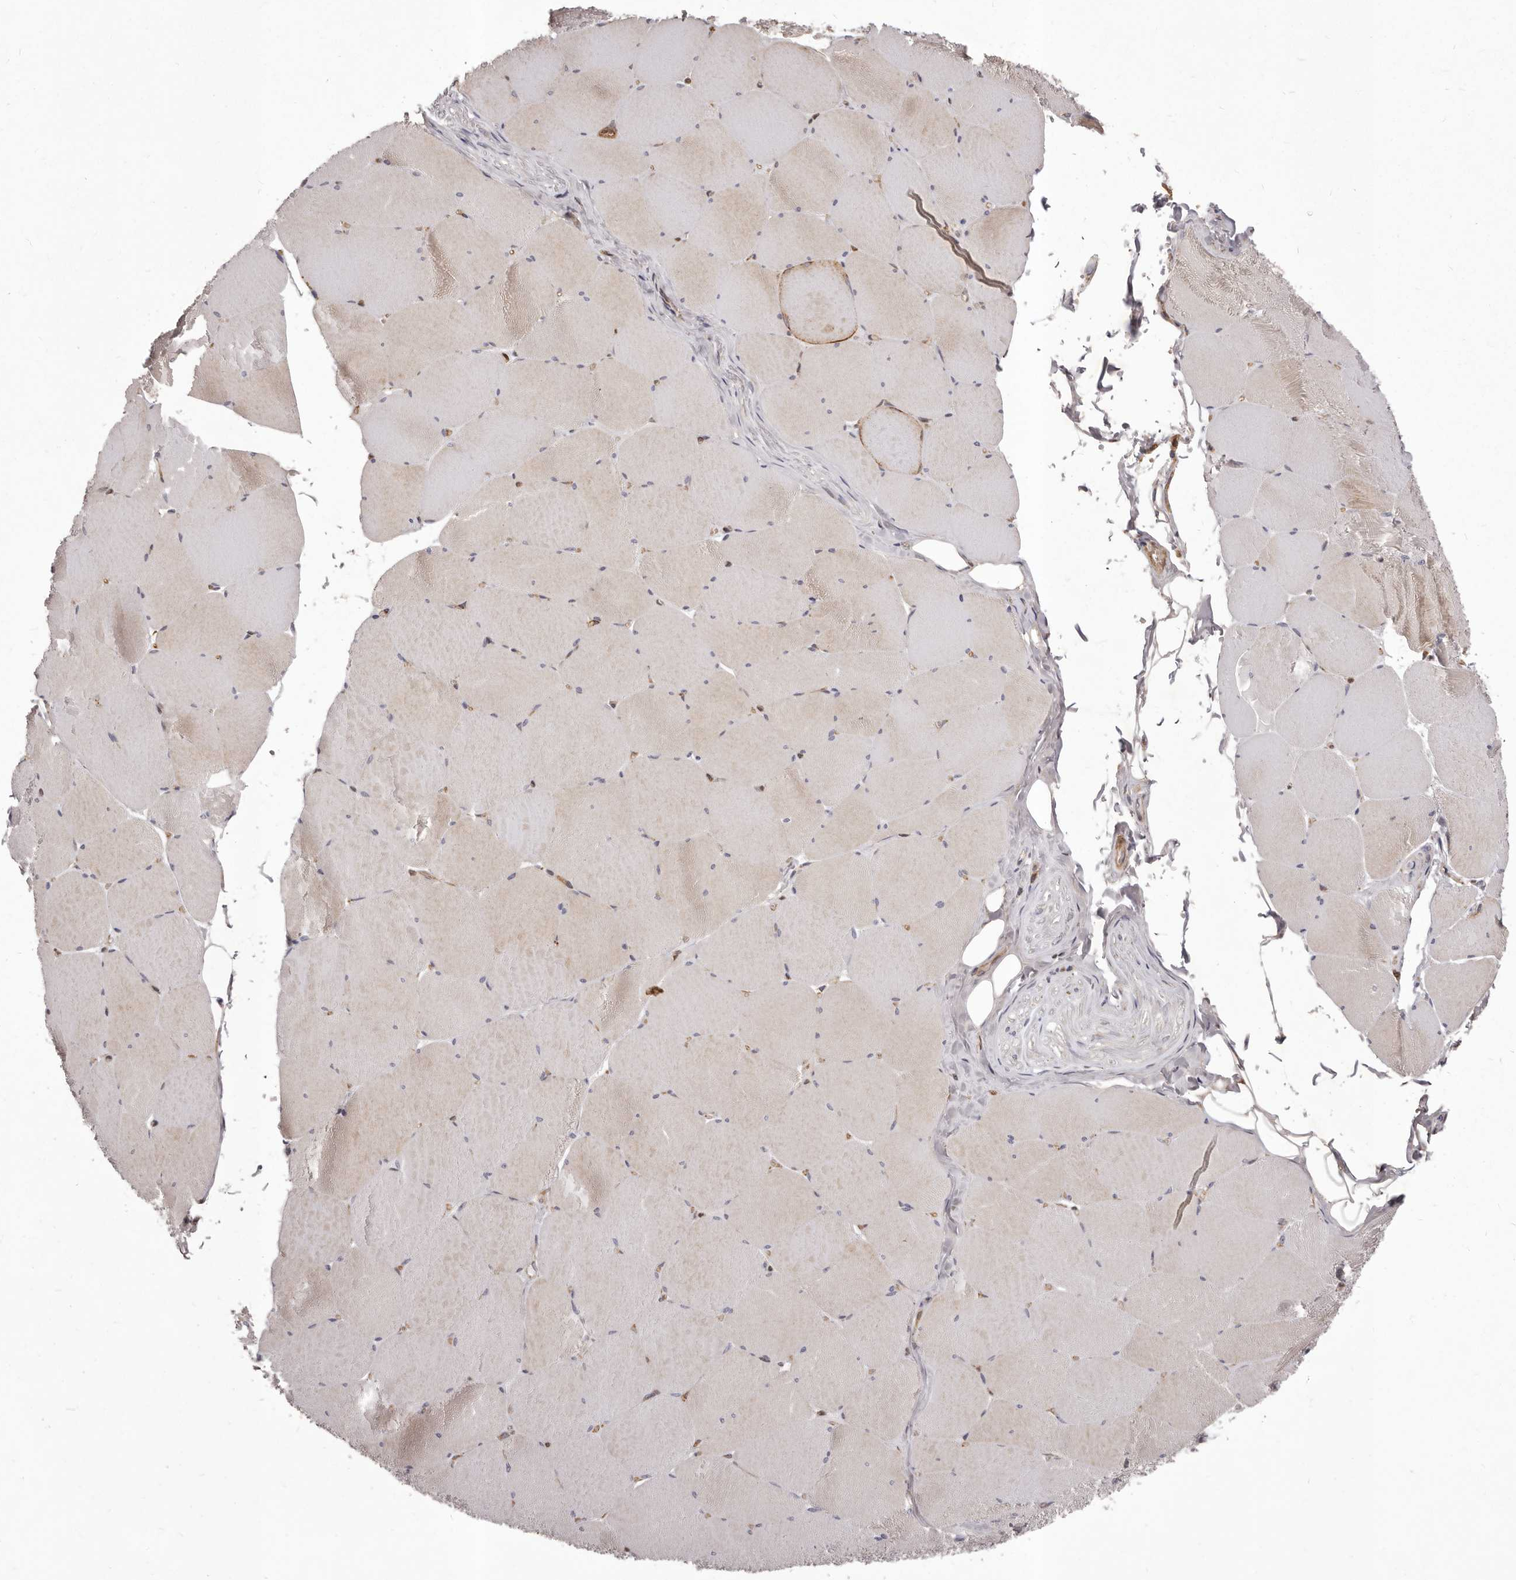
{"staining": {"intensity": "moderate", "quantity": "25%-75%", "location": "cytoplasmic/membranous"}, "tissue": "skeletal muscle", "cell_type": "Myocytes", "image_type": "normal", "snomed": [{"axis": "morphology", "description": "Normal tissue, NOS"}, {"axis": "topography", "description": "Skeletal muscle"}, {"axis": "topography", "description": "Head-Neck"}], "caption": "Skeletal muscle stained for a protein (brown) displays moderate cytoplasmic/membranous positive positivity in approximately 25%-75% of myocytes.", "gene": "ALPK1", "patient": {"sex": "male", "age": 66}}